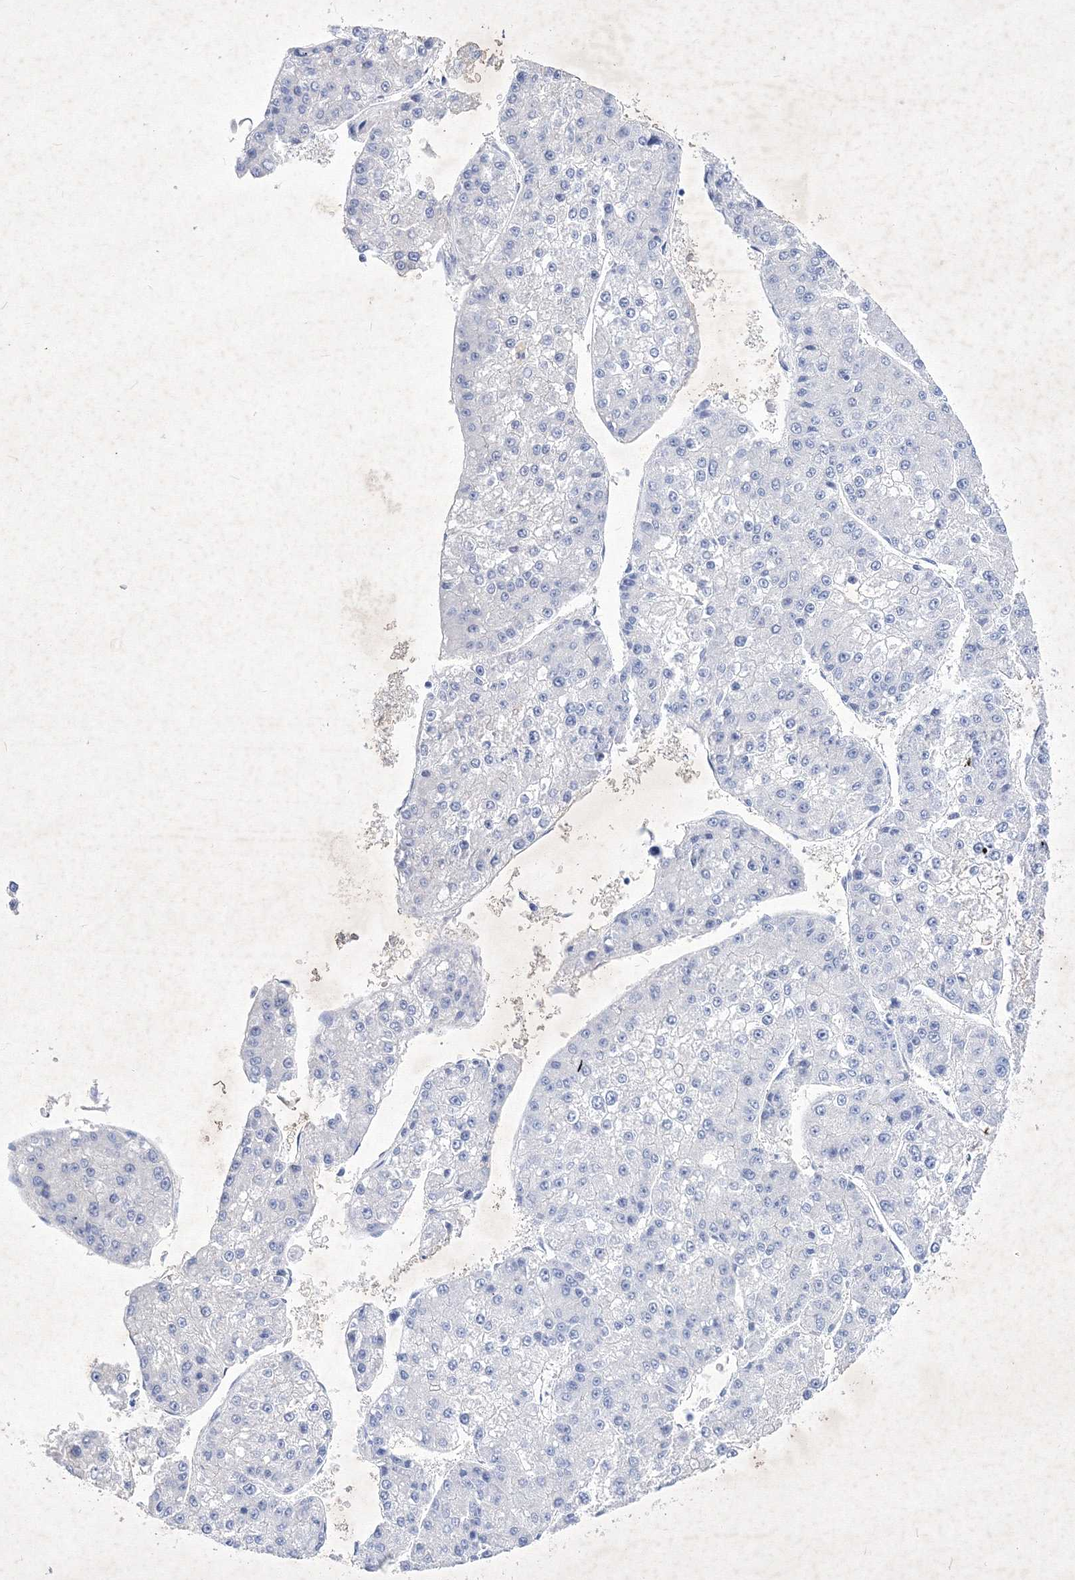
{"staining": {"intensity": "negative", "quantity": "none", "location": "none"}, "tissue": "liver cancer", "cell_type": "Tumor cells", "image_type": "cancer", "snomed": [{"axis": "morphology", "description": "Carcinoma, Hepatocellular, NOS"}, {"axis": "topography", "description": "Liver"}], "caption": "Tumor cells are negative for protein expression in human liver hepatocellular carcinoma. (DAB (3,3'-diaminobenzidine) IHC with hematoxylin counter stain).", "gene": "GPN1", "patient": {"sex": "female", "age": 73}}